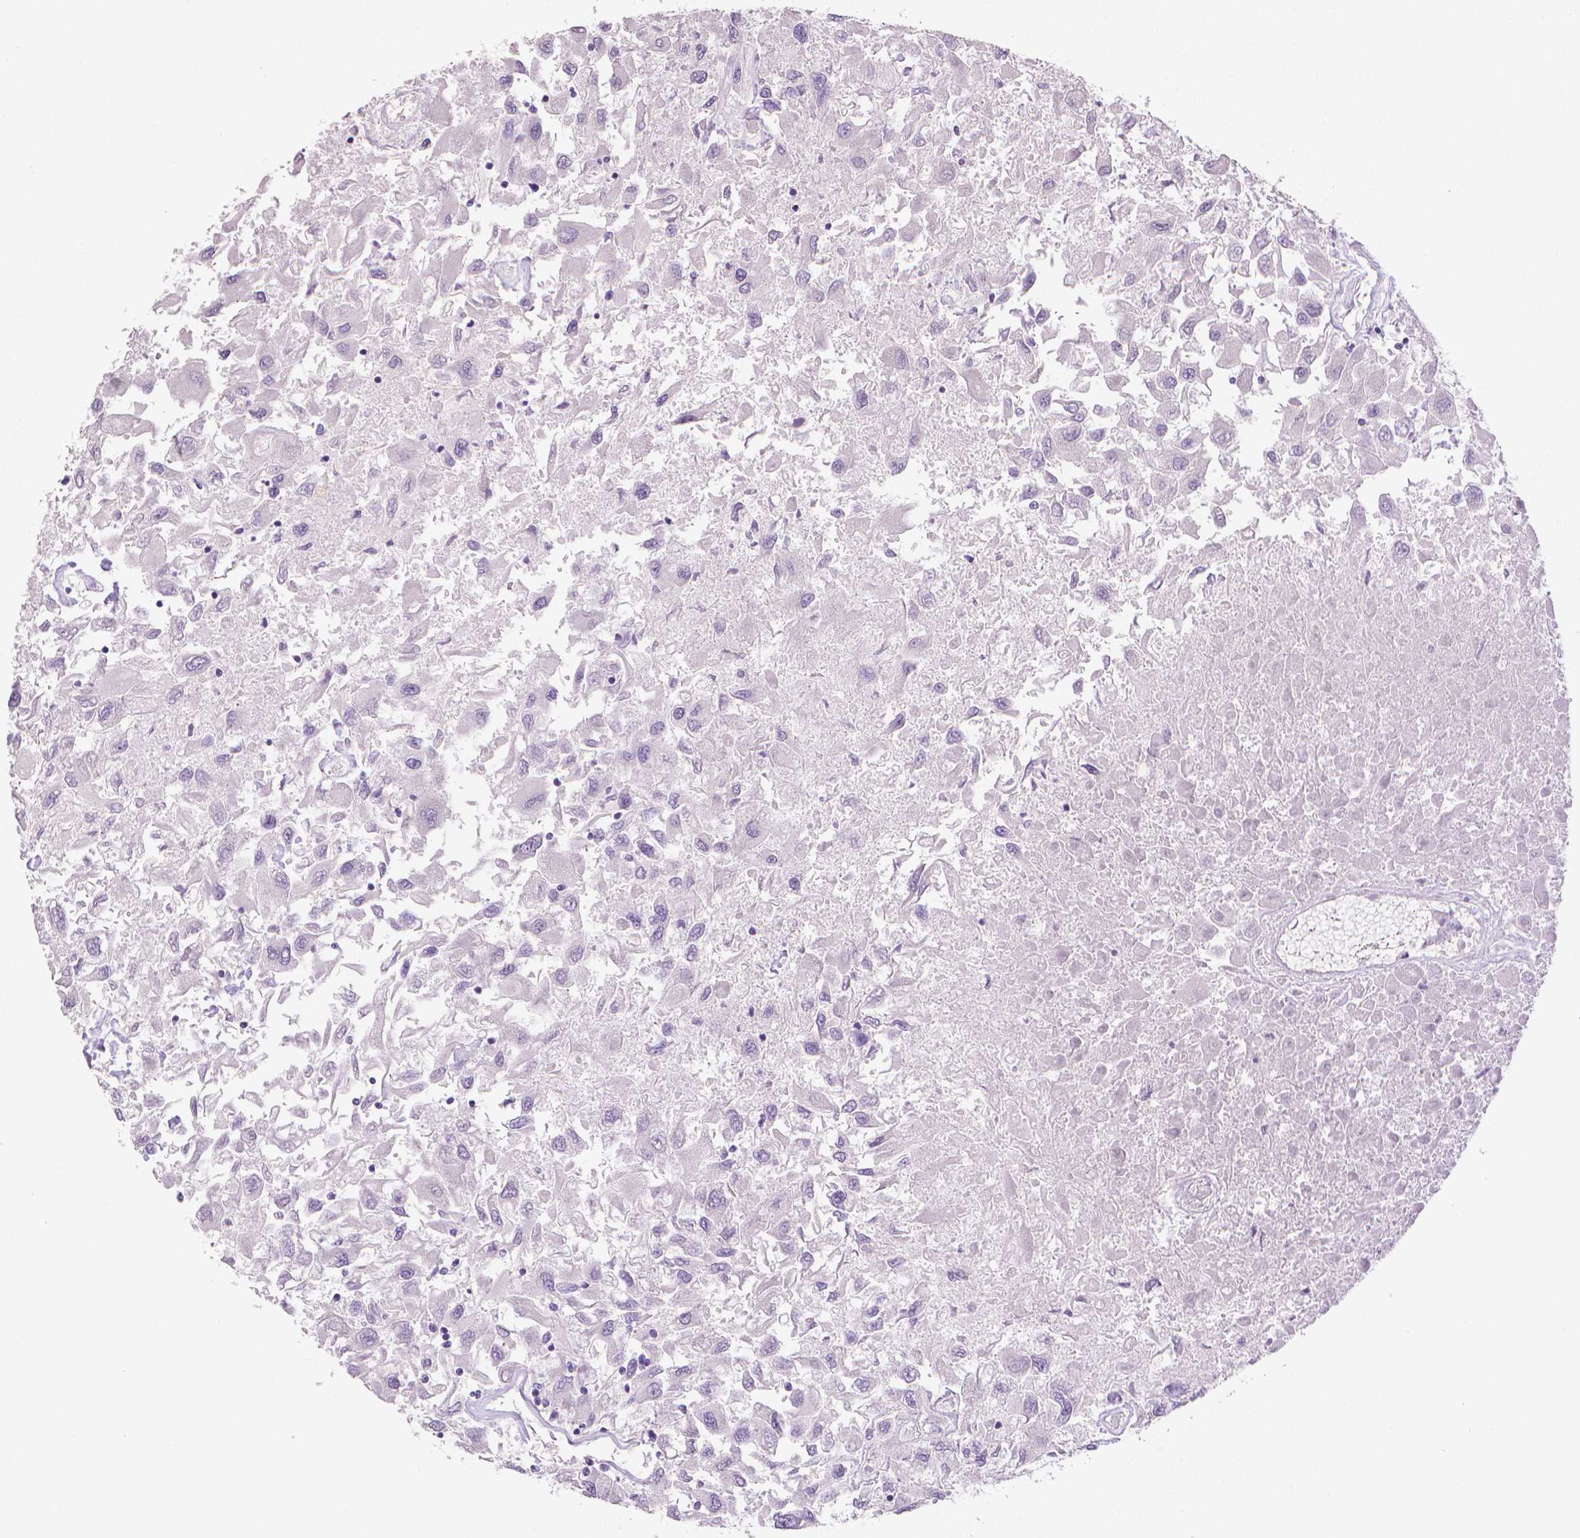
{"staining": {"intensity": "negative", "quantity": "none", "location": "none"}, "tissue": "renal cancer", "cell_type": "Tumor cells", "image_type": "cancer", "snomed": [{"axis": "morphology", "description": "Adenocarcinoma, NOS"}, {"axis": "topography", "description": "Kidney"}], "caption": "This is an IHC photomicrograph of renal cancer. There is no positivity in tumor cells.", "gene": "TNNI2", "patient": {"sex": "female", "age": 76}}